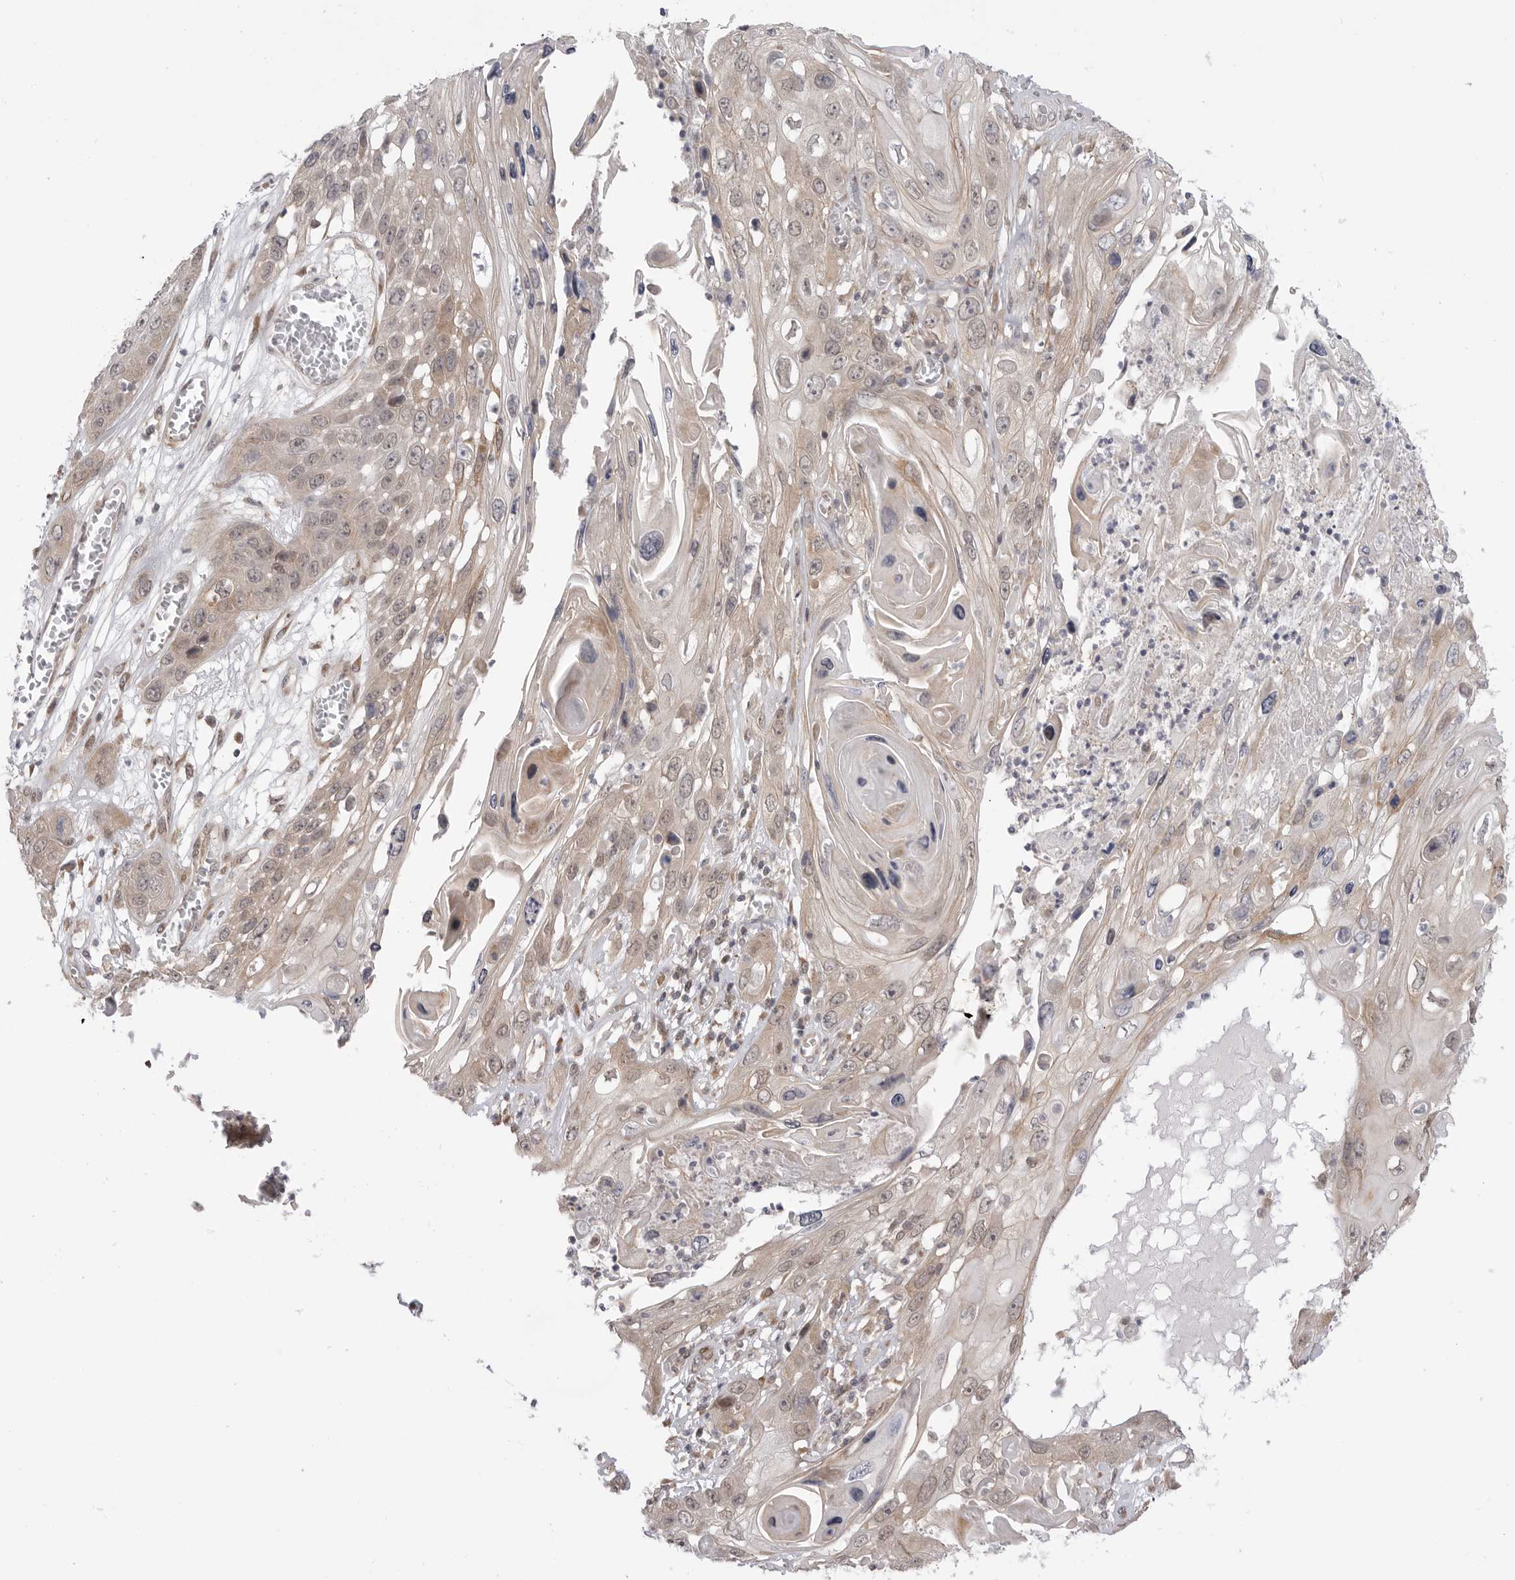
{"staining": {"intensity": "weak", "quantity": ">75%", "location": "cytoplasmic/membranous"}, "tissue": "skin cancer", "cell_type": "Tumor cells", "image_type": "cancer", "snomed": [{"axis": "morphology", "description": "Squamous cell carcinoma, NOS"}, {"axis": "topography", "description": "Skin"}], "caption": "Immunohistochemistry (IHC) staining of skin squamous cell carcinoma, which exhibits low levels of weak cytoplasmic/membranous expression in about >75% of tumor cells indicating weak cytoplasmic/membranous protein expression. The staining was performed using DAB (3,3'-diaminobenzidine) (brown) for protein detection and nuclei were counterstained in hematoxylin (blue).", "gene": "GGT6", "patient": {"sex": "male", "age": 55}}